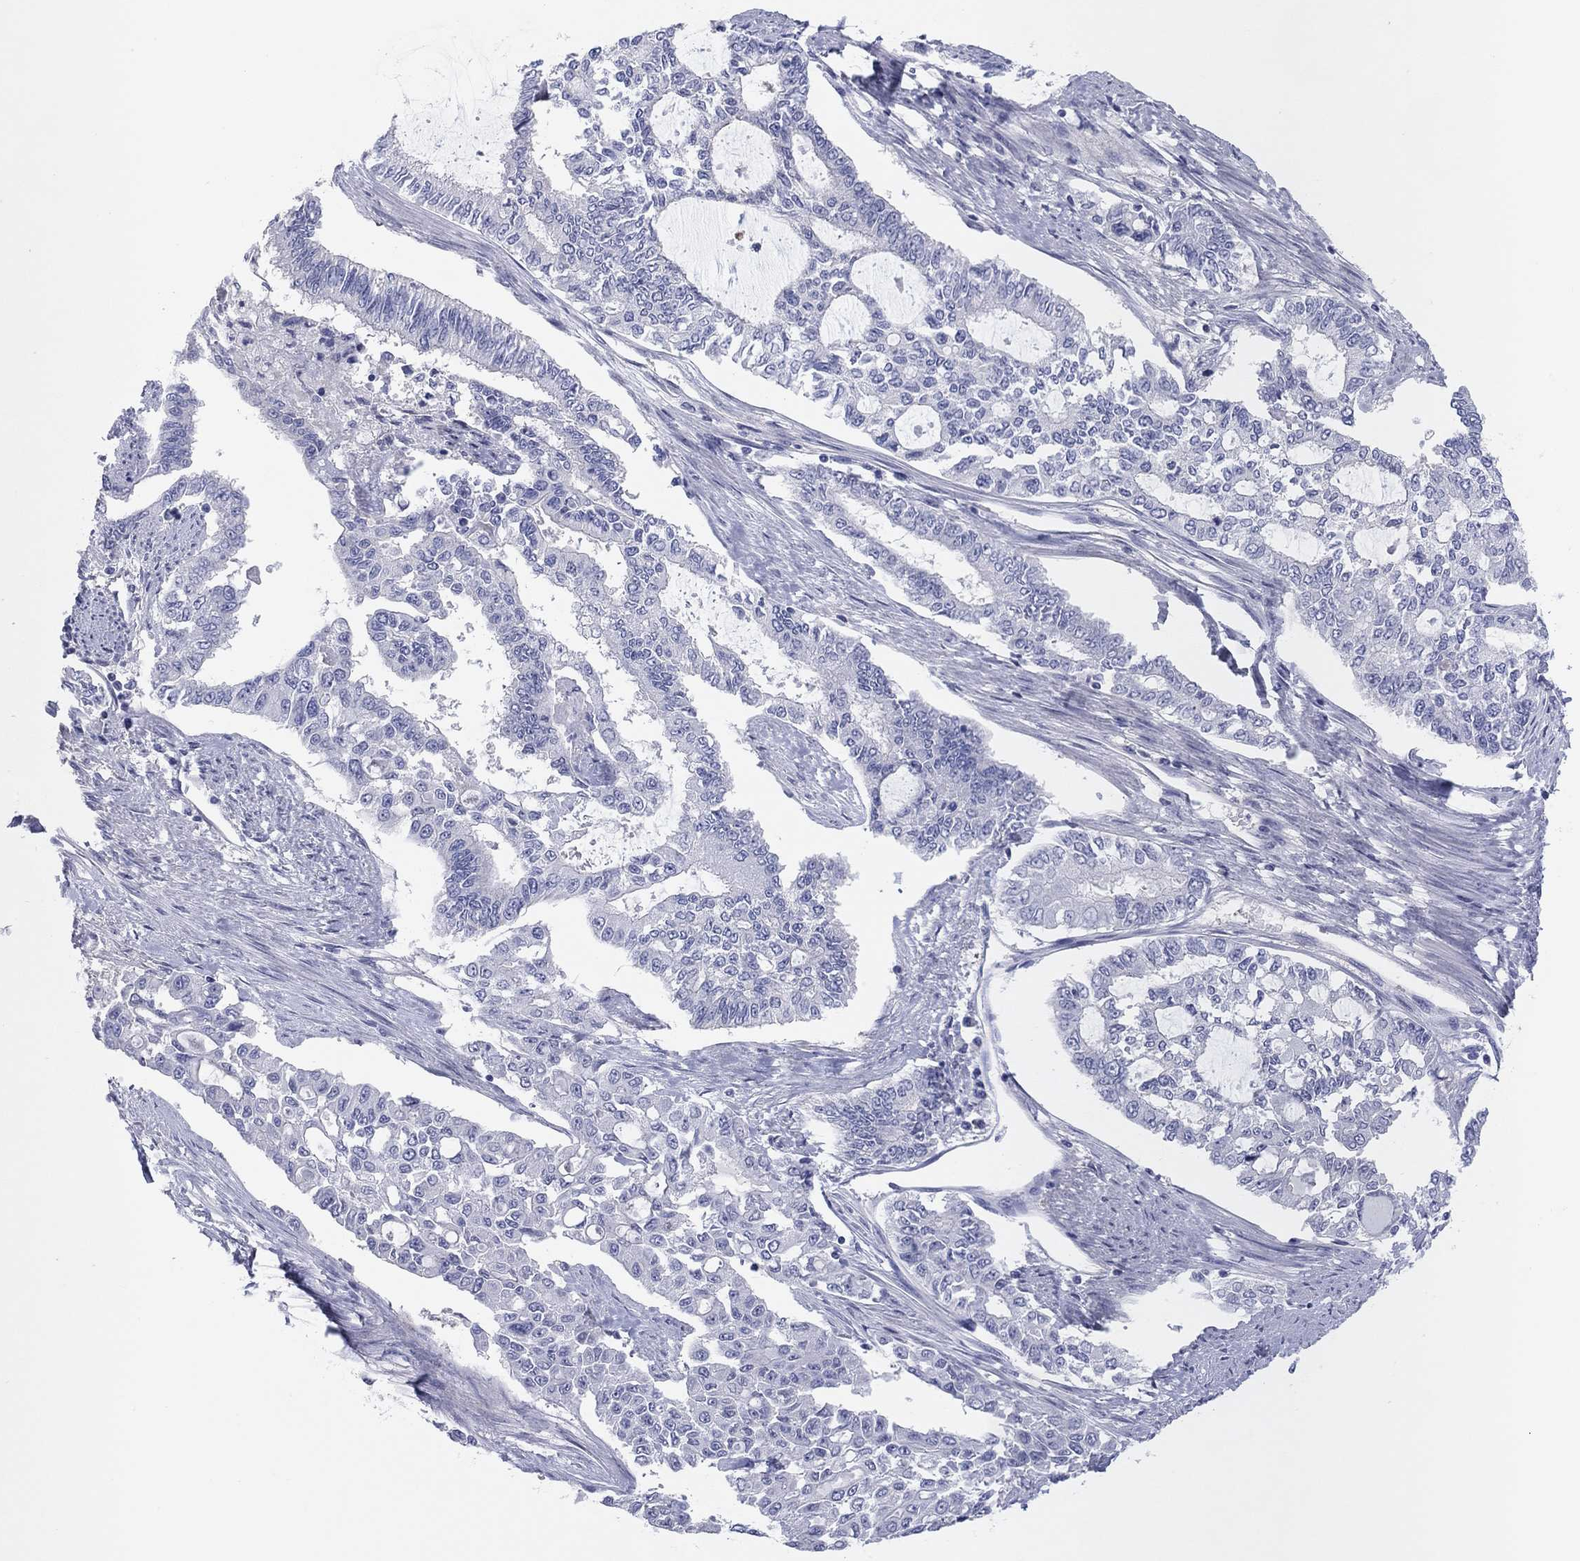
{"staining": {"intensity": "negative", "quantity": "none", "location": "none"}, "tissue": "endometrial cancer", "cell_type": "Tumor cells", "image_type": "cancer", "snomed": [{"axis": "morphology", "description": "Adenocarcinoma, NOS"}, {"axis": "topography", "description": "Uterus"}], "caption": "Immunohistochemical staining of human endometrial adenocarcinoma displays no significant positivity in tumor cells.", "gene": "CPNE6", "patient": {"sex": "female", "age": 59}}